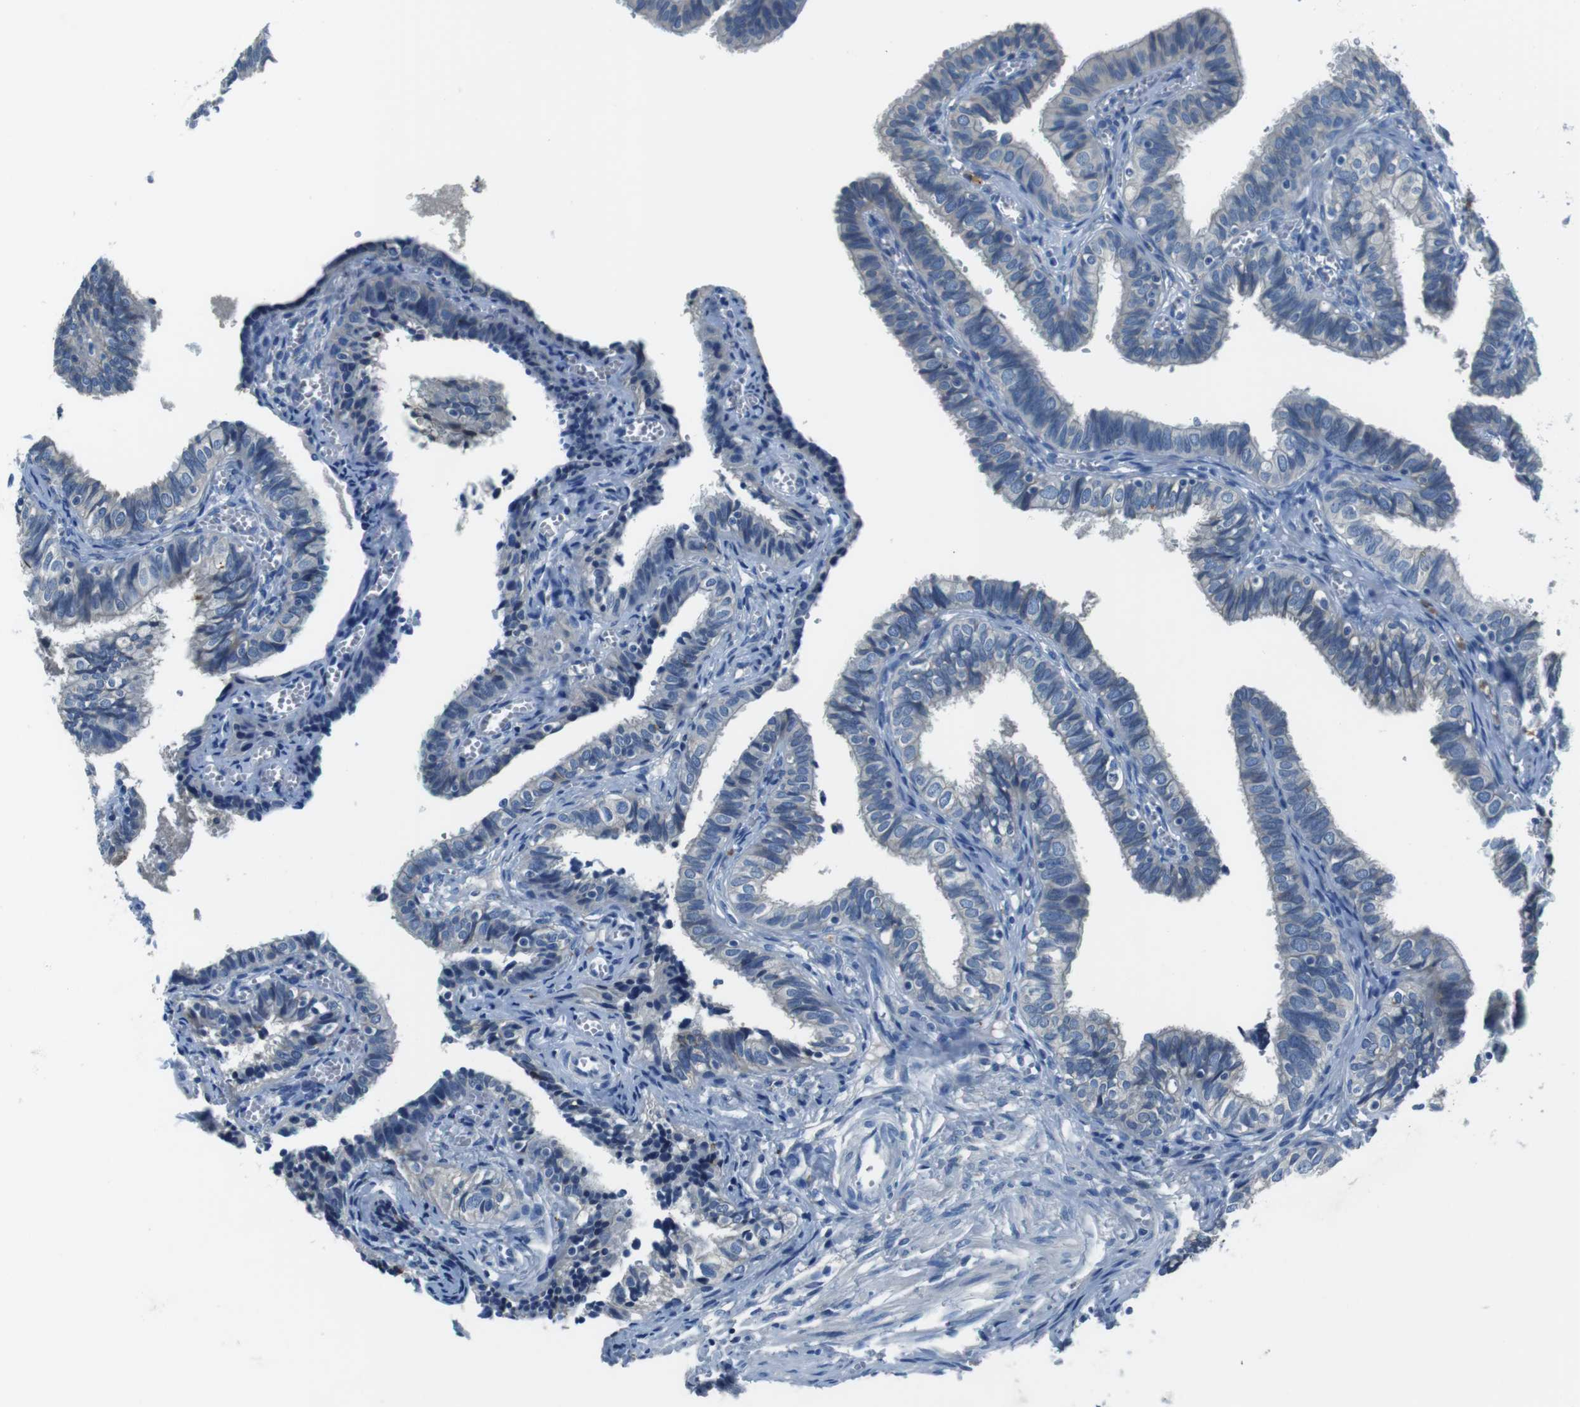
{"staining": {"intensity": "negative", "quantity": "none", "location": "none"}, "tissue": "fallopian tube", "cell_type": "Glandular cells", "image_type": "normal", "snomed": [{"axis": "morphology", "description": "Normal tissue, NOS"}, {"axis": "topography", "description": "Fallopian tube"}], "caption": "IHC of normal fallopian tube displays no expression in glandular cells. Nuclei are stained in blue.", "gene": "TULP3", "patient": {"sex": "female", "age": 46}}